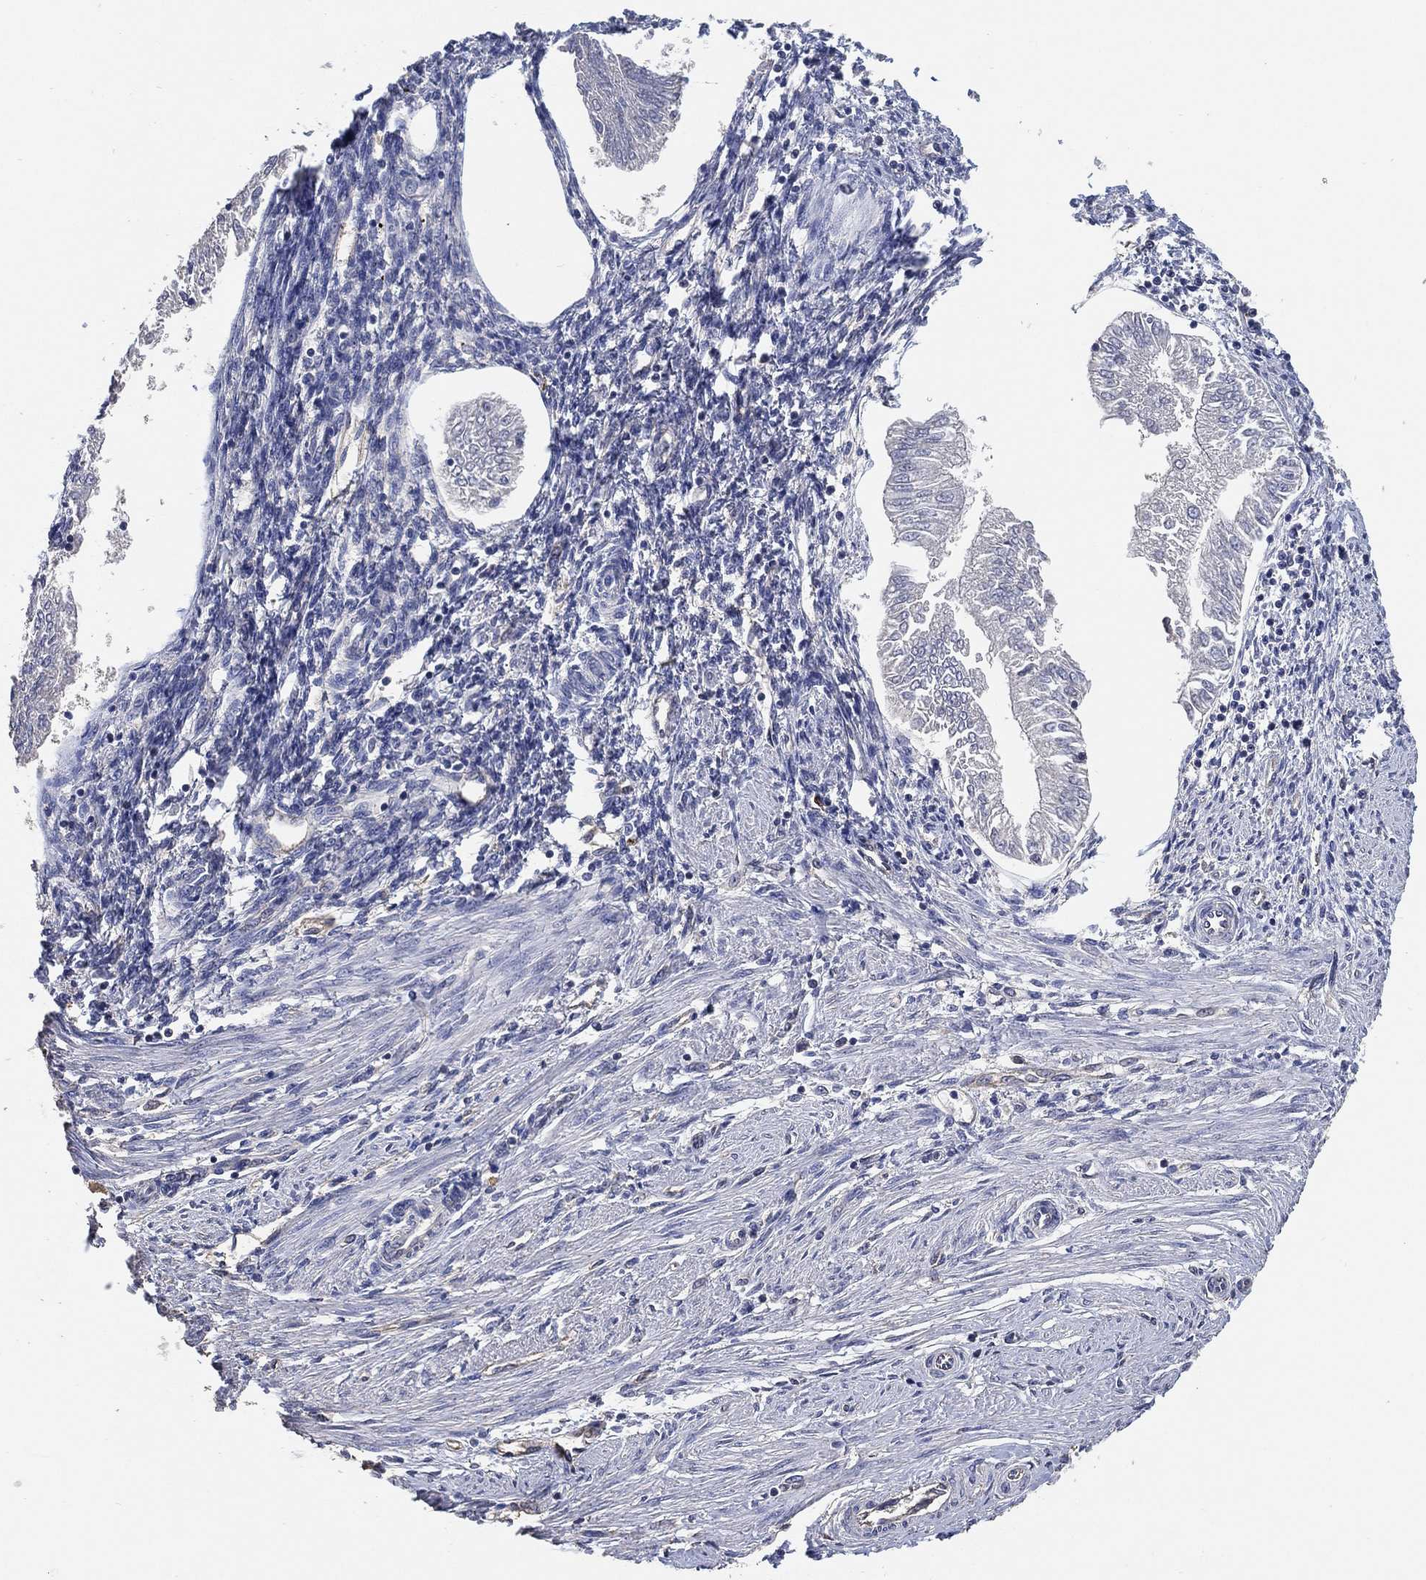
{"staining": {"intensity": "negative", "quantity": "none", "location": "none"}, "tissue": "endometrial cancer", "cell_type": "Tumor cells", "image_type": "cancer", "snomed": [{"axis": "morphology", "description": "Adenocarcinoma, NOS"}, {"axis": "topography", "description": "Endometrium"}], "caption": "Tumor cells are negative for brown protein staining in endometrial cancer (adenocarcinoma). The staining was performed using DAB to visualize the protein expression in brown, while the nuclei were stained in blue with hematoxylin (Magnification: 20x).", "gene": "KLK5", "patient": {"sex": "female", "age": 53}}